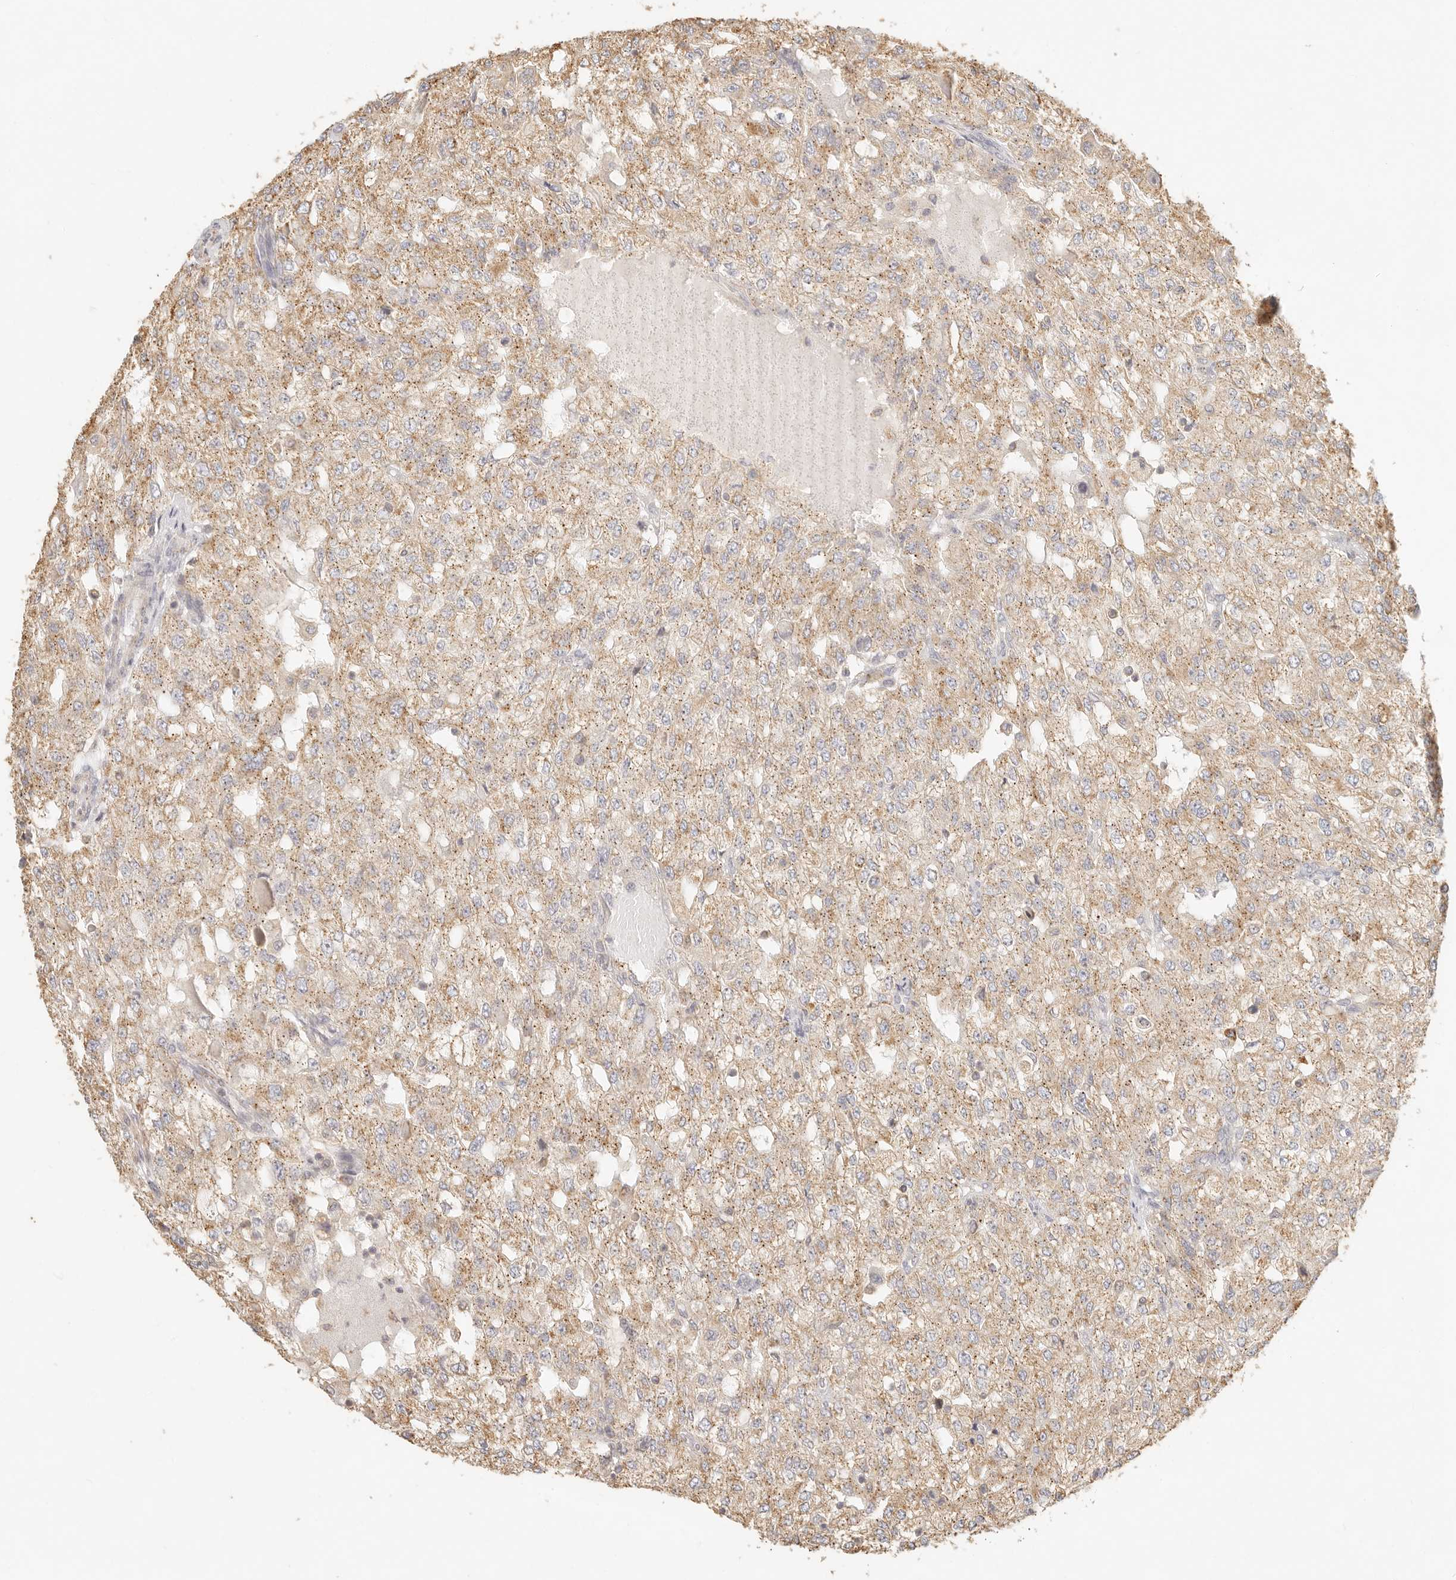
{"staining": {"intensity": "moderate", "quantity": ">75%", "location": "cytoplasmic/membranous"}, "tissue": "renal cancer", "cell_type": "Tumor cells", "image_type": "cancer", "snomed": [{"axis": "morphology", "description": "Adenocarcinoma, NOS"}, {"axis": "topography", "description": "Kidney"}], "caption": "A micrograph showing moderate cytoplasmic/membranous staining in about >75% of tumor cells in renal adenocarcinoma, as visualized by brown immunohistochemical staining.", "gene": "CNMD", "patient": {"sex": "female", "age": 54}}